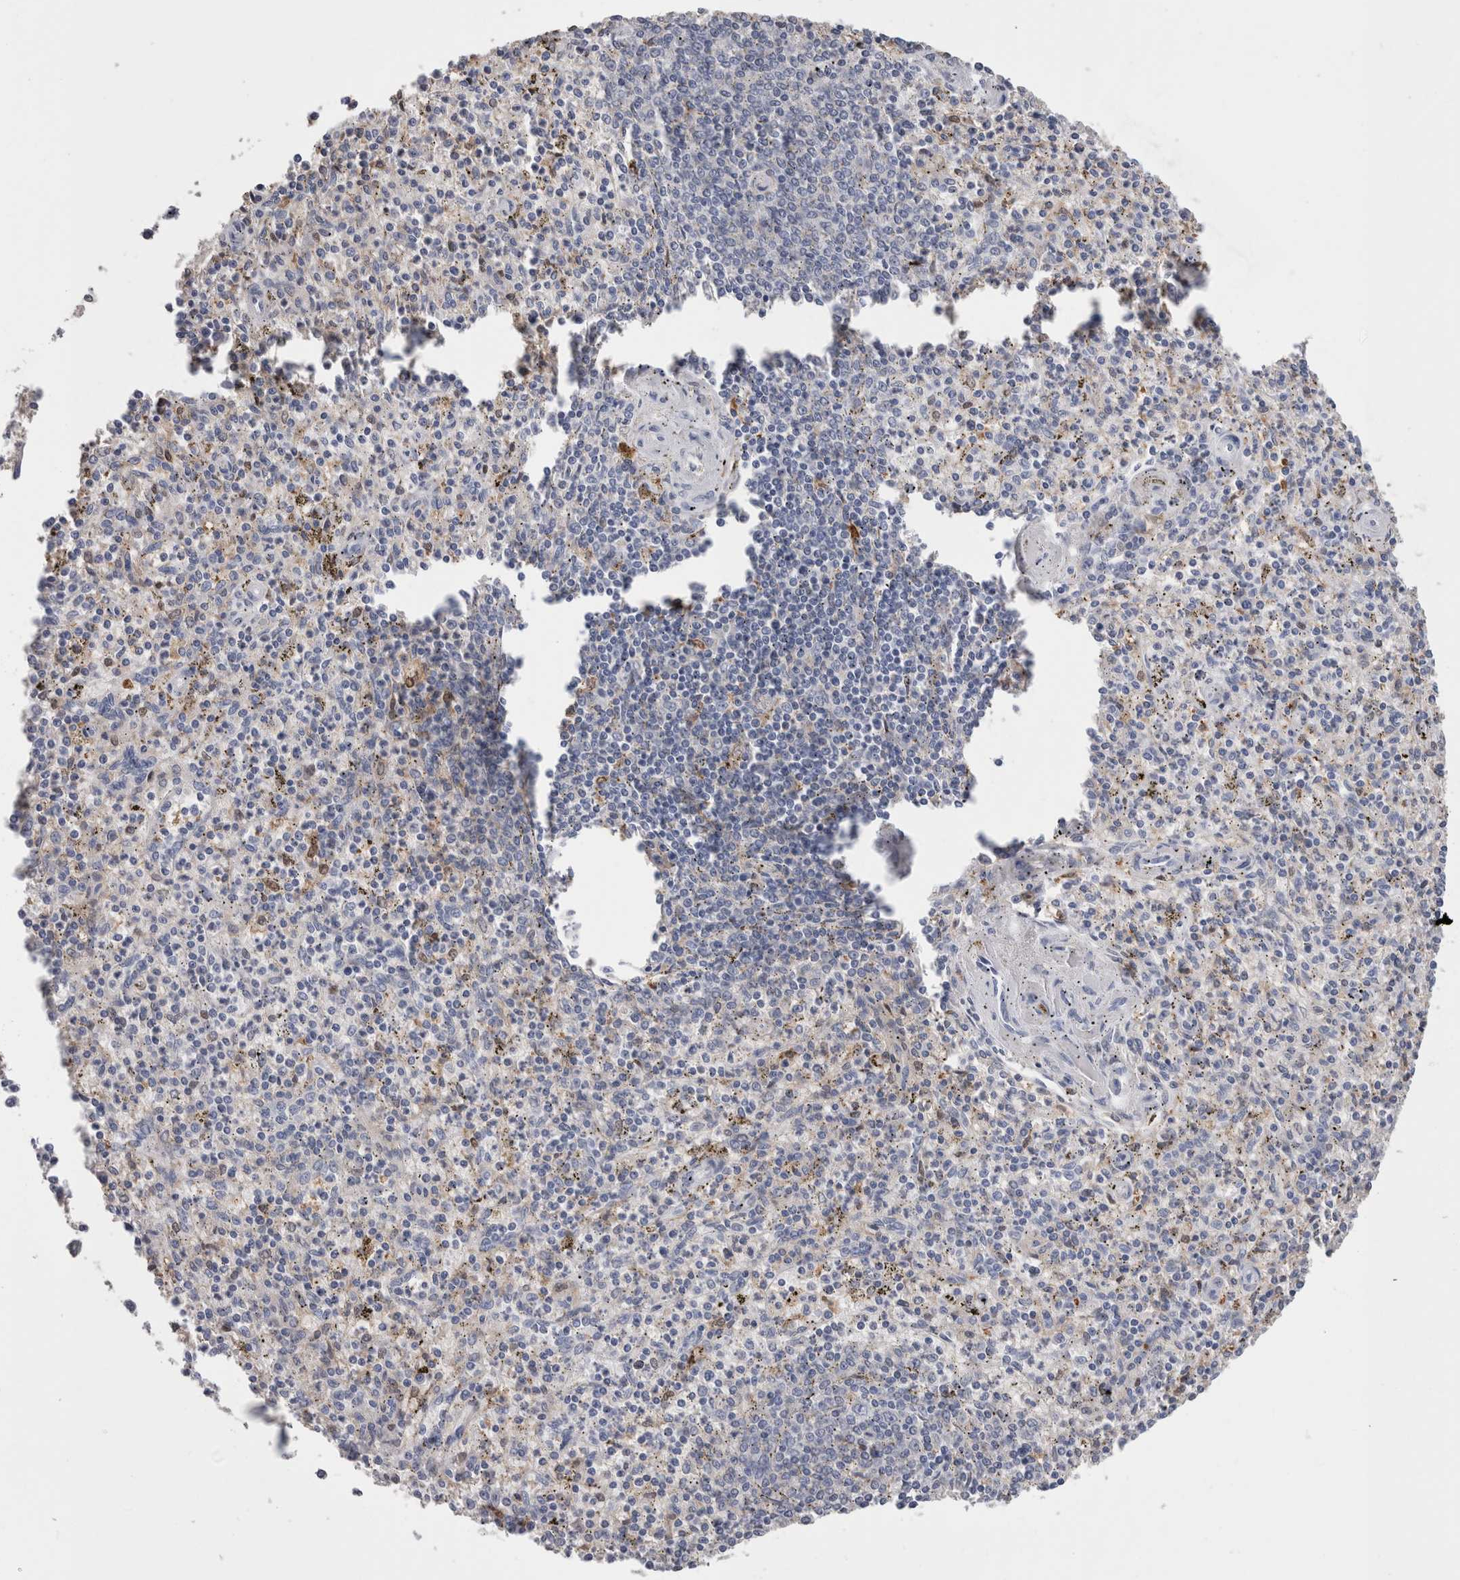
{"staining": {"intensity": "negative", "quantity": "none", "location": "none"}, "tissue": "spleen", "cell_type": "Cells in red pulp", "image_type": "normal", "snomed": [{"axis": "morphology", "description": "Normal tissue, NOS"}, {"axis": "topography", "description": "Spleen"}], "caption": "This photomicrograph is of unremarkable spleen stained with IHC to label a protein in brown with the nuclei are counter-stained blue. There is no expression in cells in red pulp. The staining was performed using DAB (3,3'-diaminobenzidine) to visualize the protein expression in brown, while the nuclei were stained in blue with hematoxylin (Magnification: 20x).", "gene": "CA8", "patient": {"sex": "male", "age": 72}}